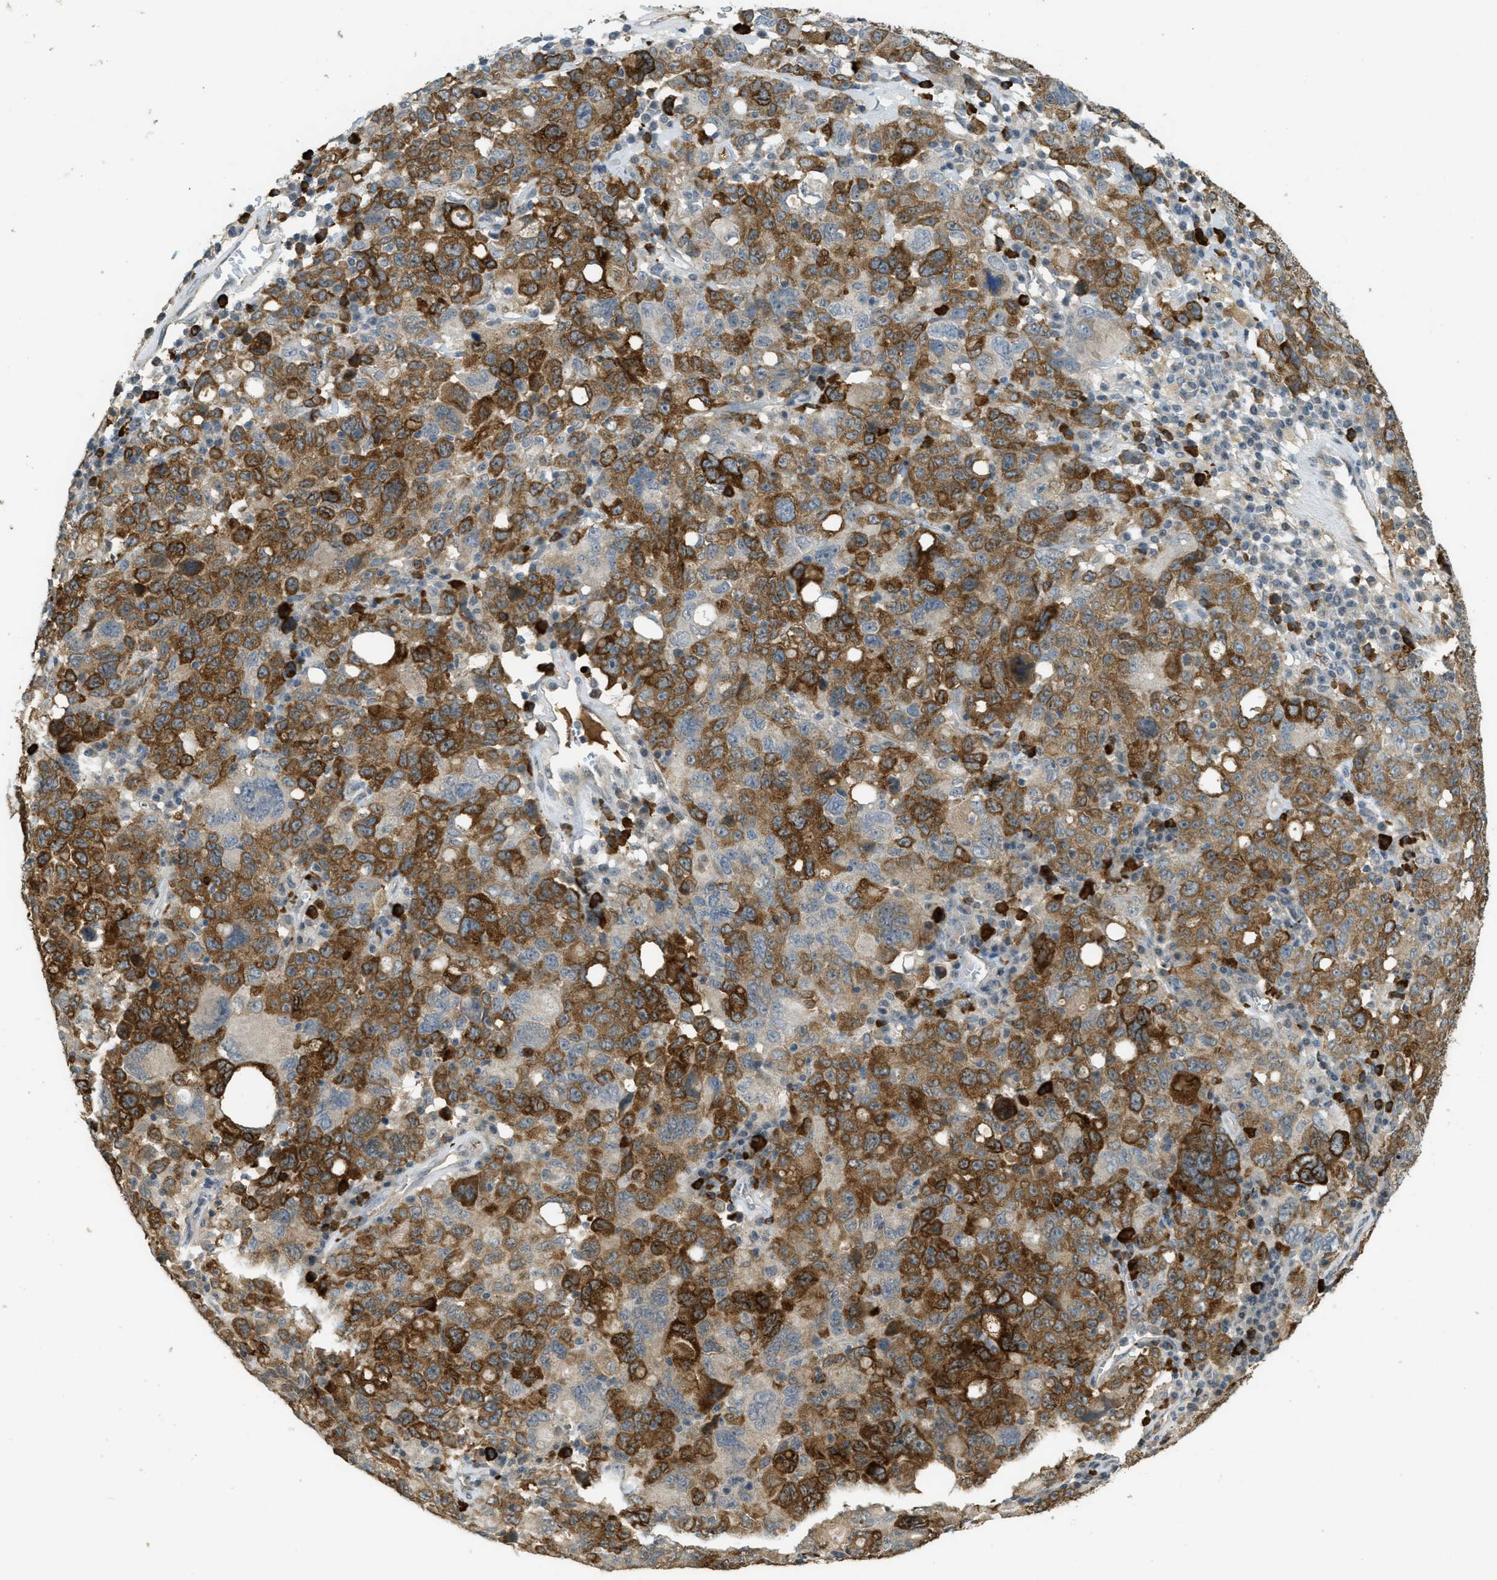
{"staining": {"intensity": "strong", "quantity": "25%-75%", "location": "cytoplasmic/membranous"}, "tissue": "ovarian cancer", "cell_type": "Tumor cells", "image_type": "cancer", "snomed": [{"axis": "morphology", "description": "Carcinoma, endometroid"}, {"axis": "topography", "description": "Ovary"}], "caption": "Strong cytoplasmic/membranous expression is identified in approximately 25%-75% of tumor cells in ovarian cancer (endometroid carcinoma).", "gene": "IGF2BP2", "patient": {"sex": "female", "age": 62}}